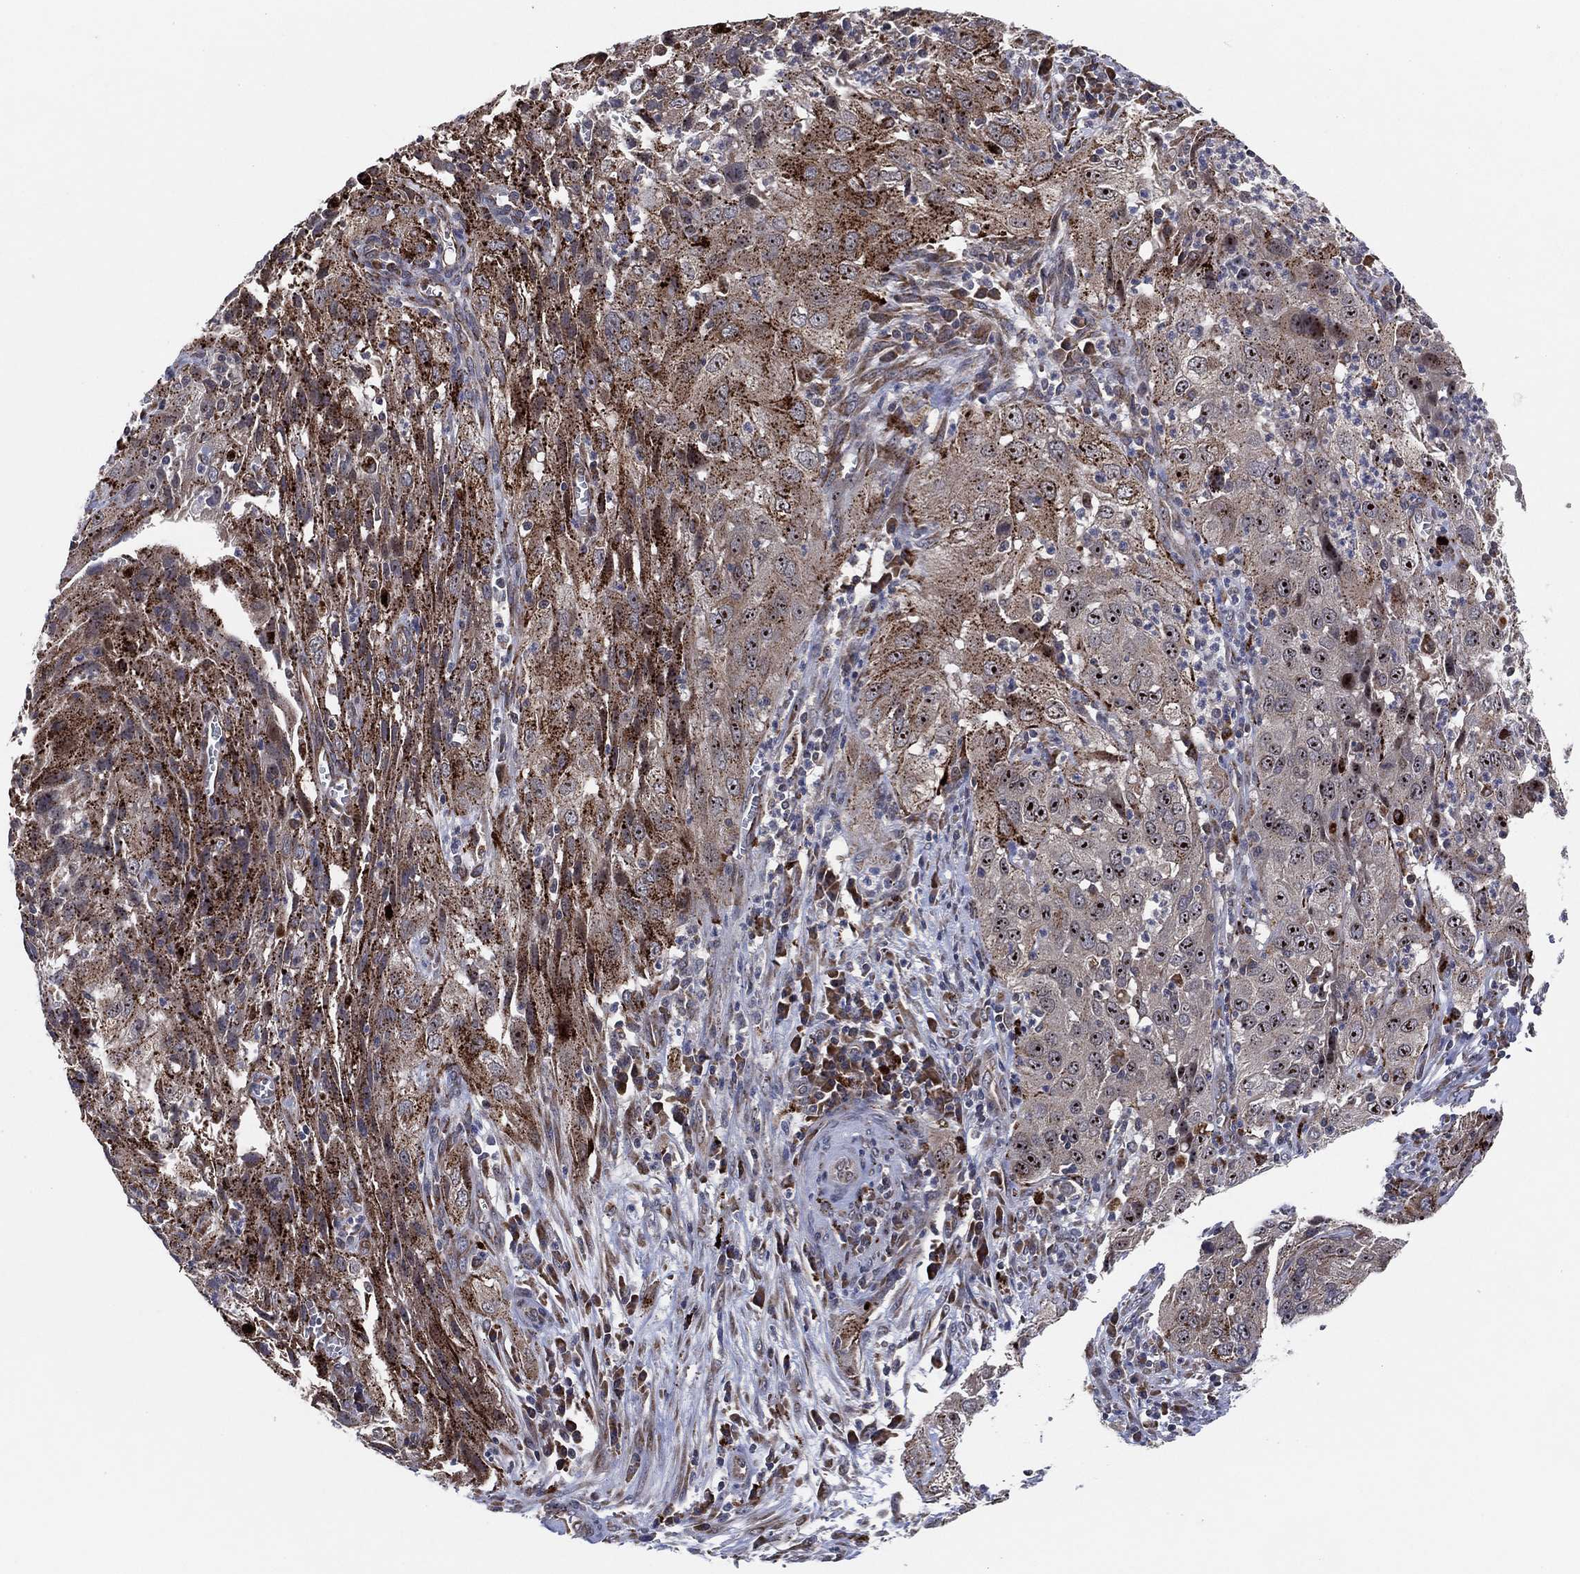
{"staining": {"intensity": "moderate", "quantity": "25%-75%", "location": "cytoplasmic/membranous,nuclear"}, "tissue": "cervical cancer", "cell_type": "Tumor cells", "image_type": "cancer", "snomed": [{"axis": "morphology", "description": "Squamous cell carcinoma, NOS"}, {"axis": "topography", "description": "Cervix"}], "caption": "Human cervical cancer (squamous cell carcinoma) stained for a protein (brown) shows moderate cytoplasmic/membranous and nuclear positive positivity in about 25%-75% of tumor cells.", "gene": "FAM104A", "patient": {"sex": "female", "age": 32}}